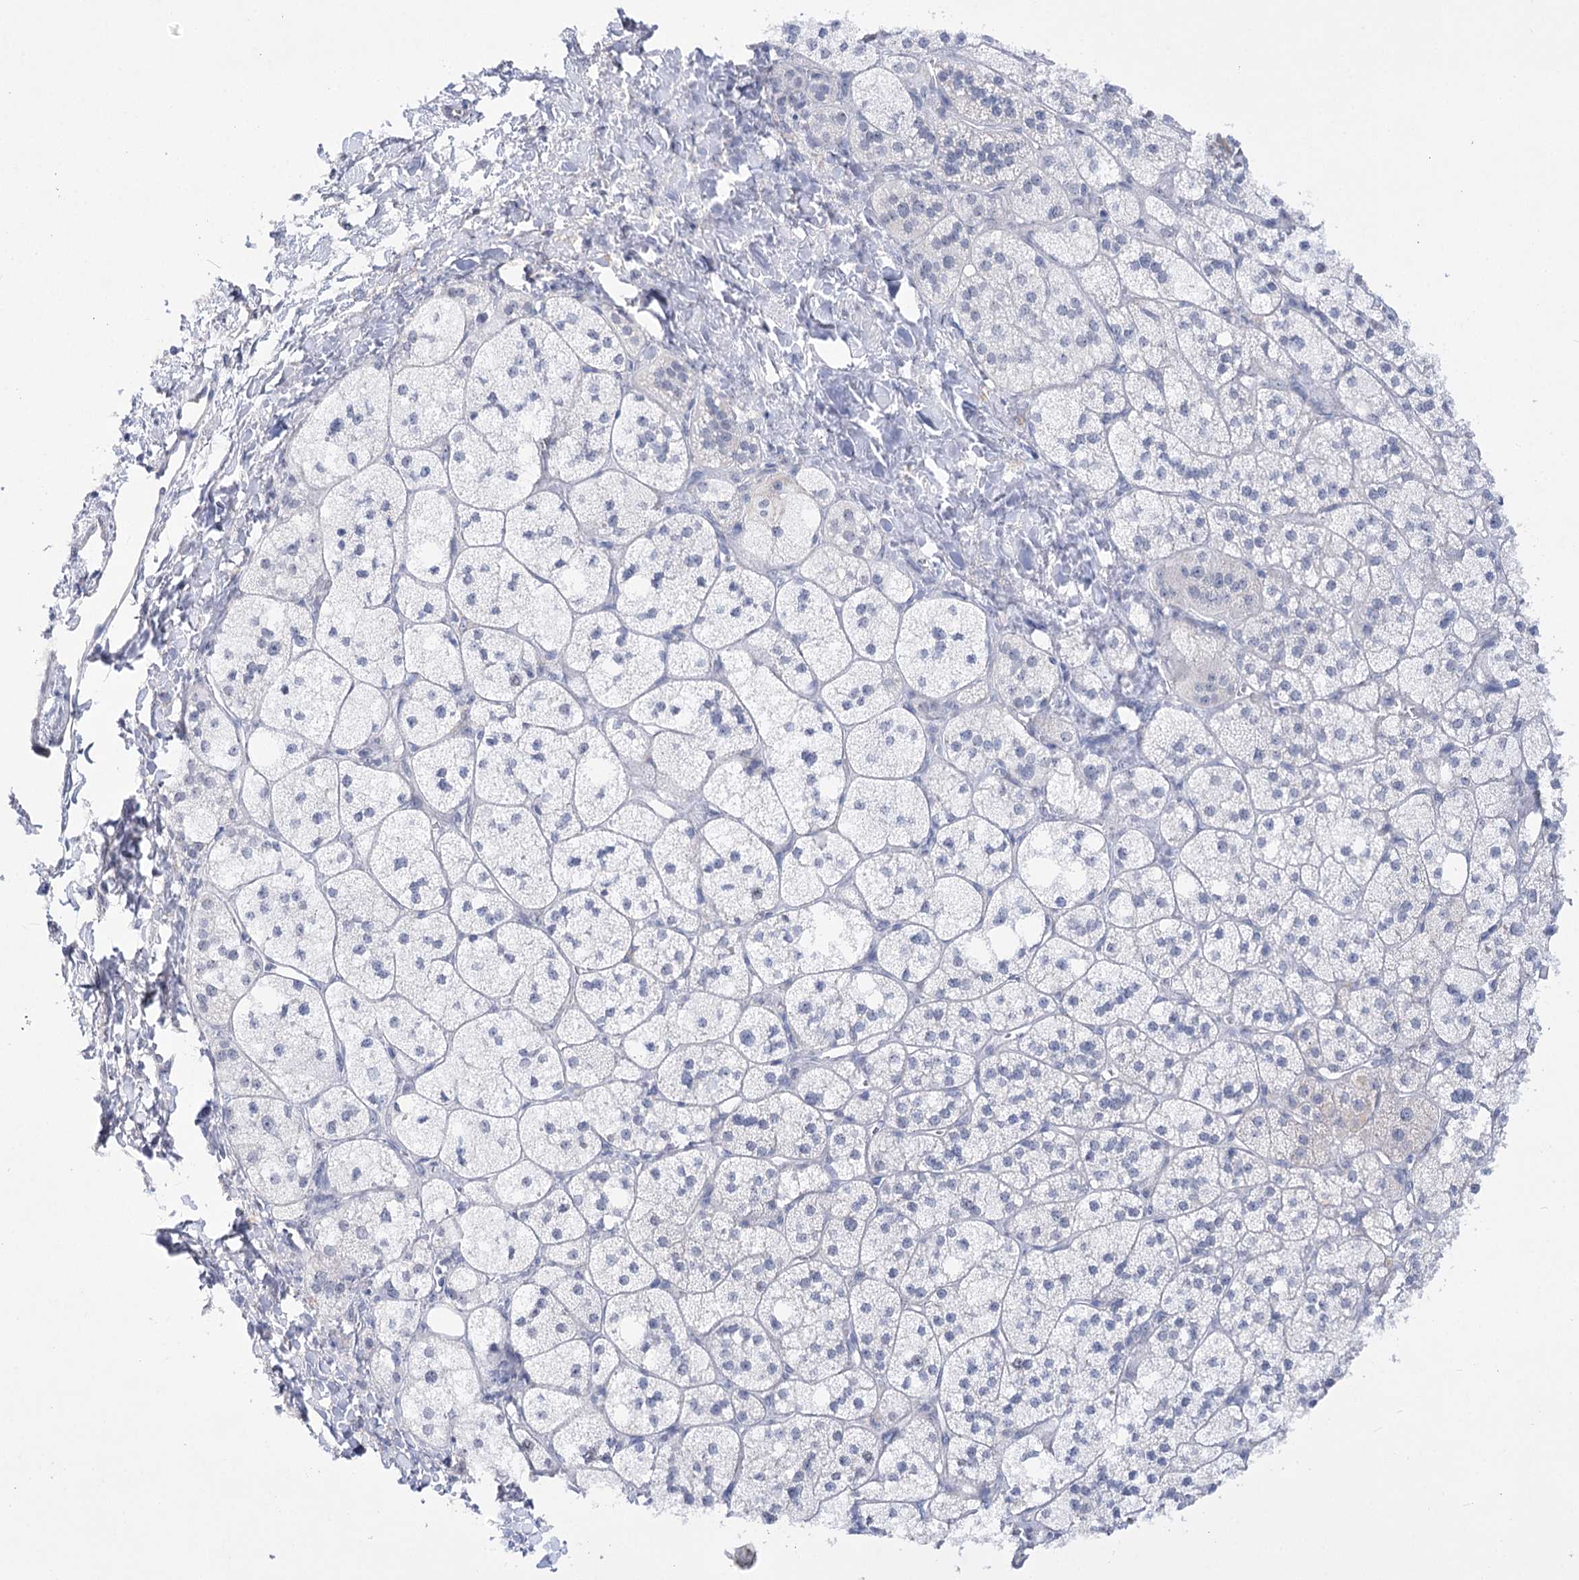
{"staining": {"intensity": "negative", "quantity": "none", "location": "none"}, "tissue": "adrenal gland", "cell_type": "Glandular cells", "image_type": "normal", "snomed": [{"axis": "morphology", "description": "Normal tissue, NOS"}, {"axis": "topography", "description": "Adrenal gland"}], "caption": "Immunohistochemistry (IHC) of unremarkable adrenal gland demonstrates no positivity in glandular cells.", "gene": "ATP10B", "patient": {"sex": "male", "age": 61}}